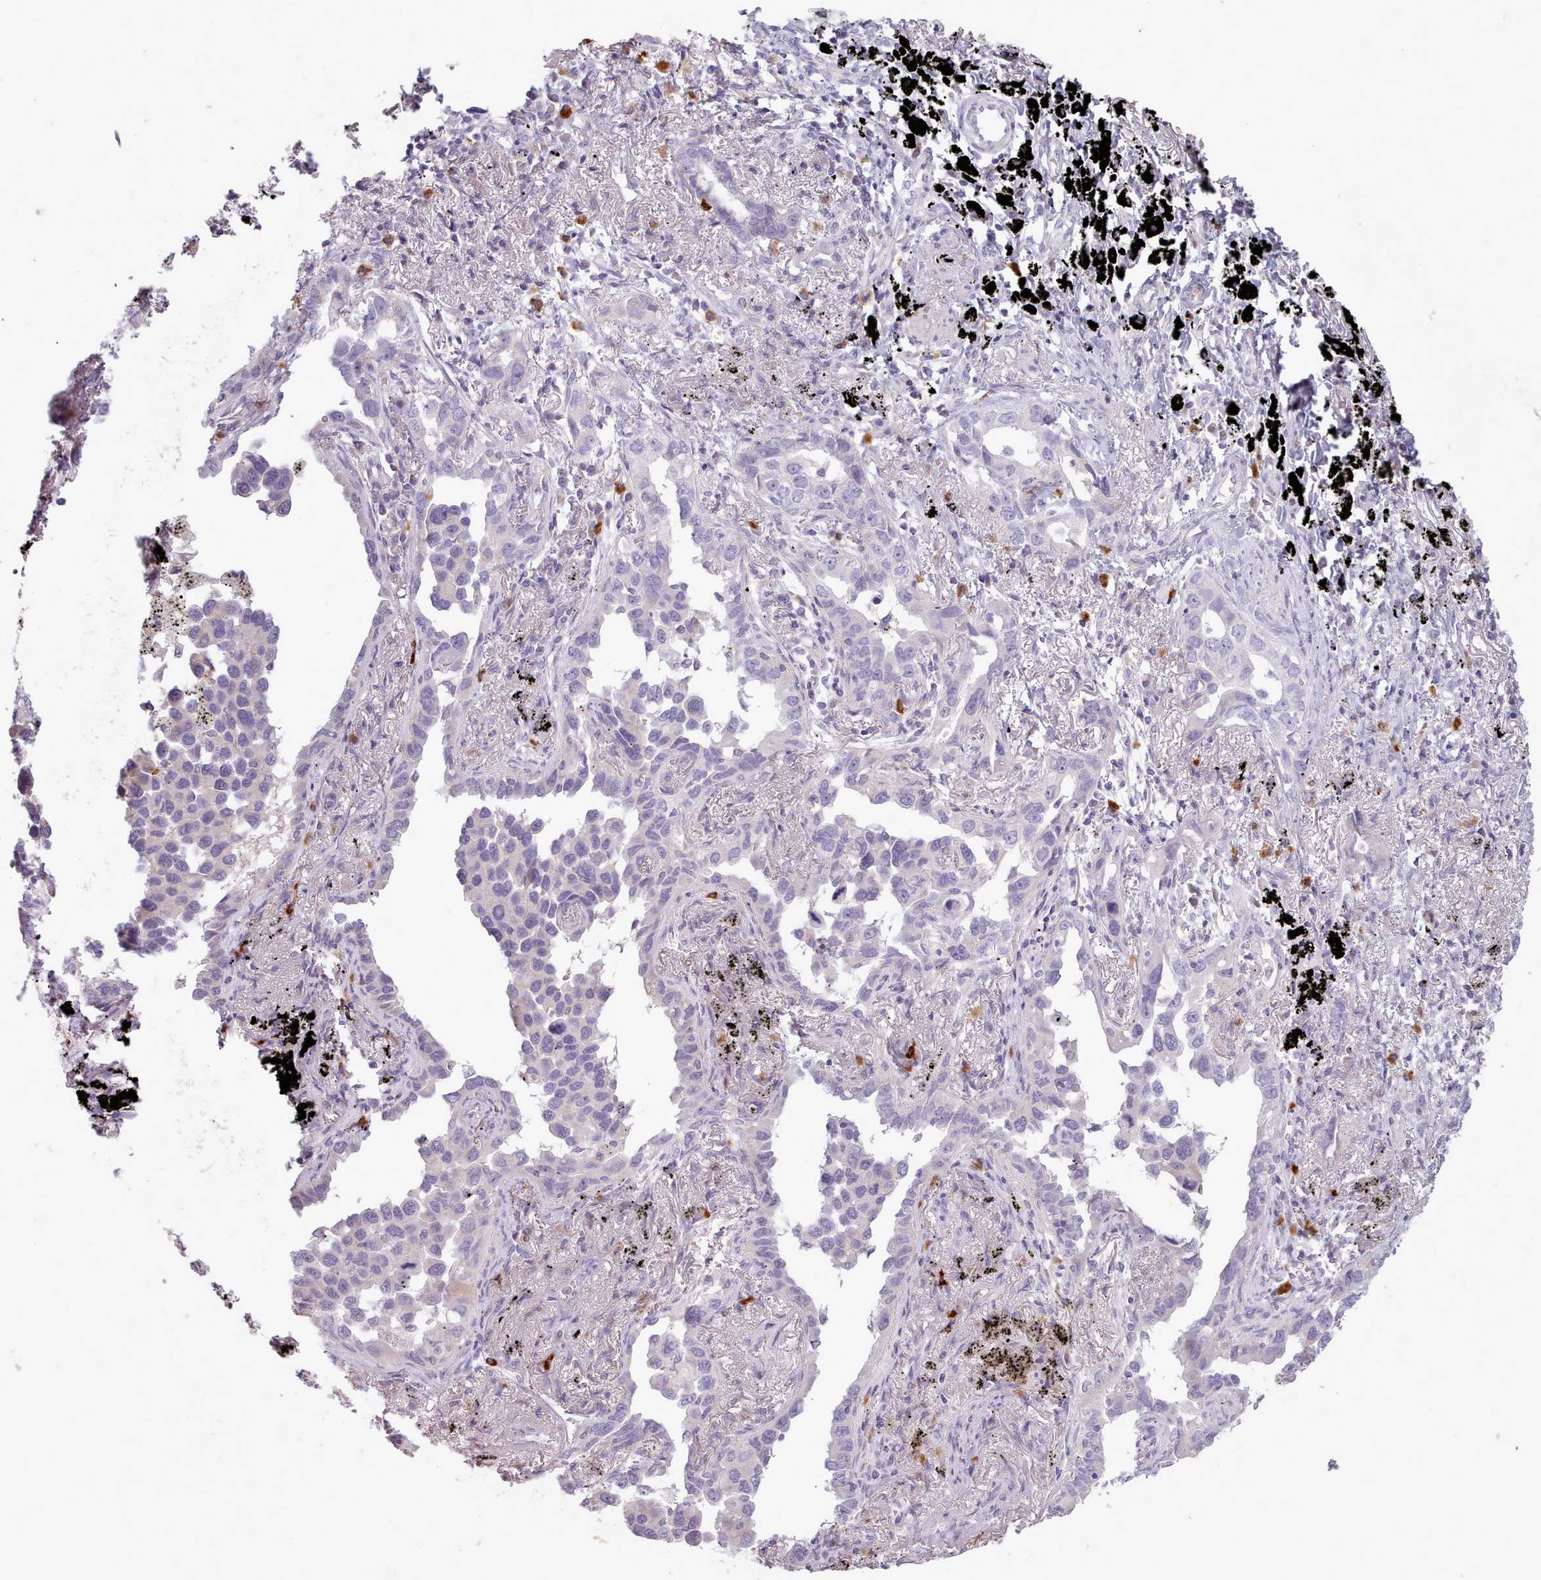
{"staining": {"intensity": "negative", "quantity": "none", "location": "none"}, "tissue": "lung cancer", "cell_type": "Tumor cells", "image_type": "cancer", "snomed": [{"axis": "morphology", "description": "Adenocarcinoma, NOS"}, {"axis": "topography", "description": "Lung"}], "caption": "Tumor cells show no significant protein expression in lung cancer (adenocarcinoma). (DAB (3,3'-diaminobenzidine) immunohistochemistry (IHC) visualized using brightfield microscopy, high magnification).", "gene": "LAPTM5", "patient": {"sex": "male", "age": 67}}